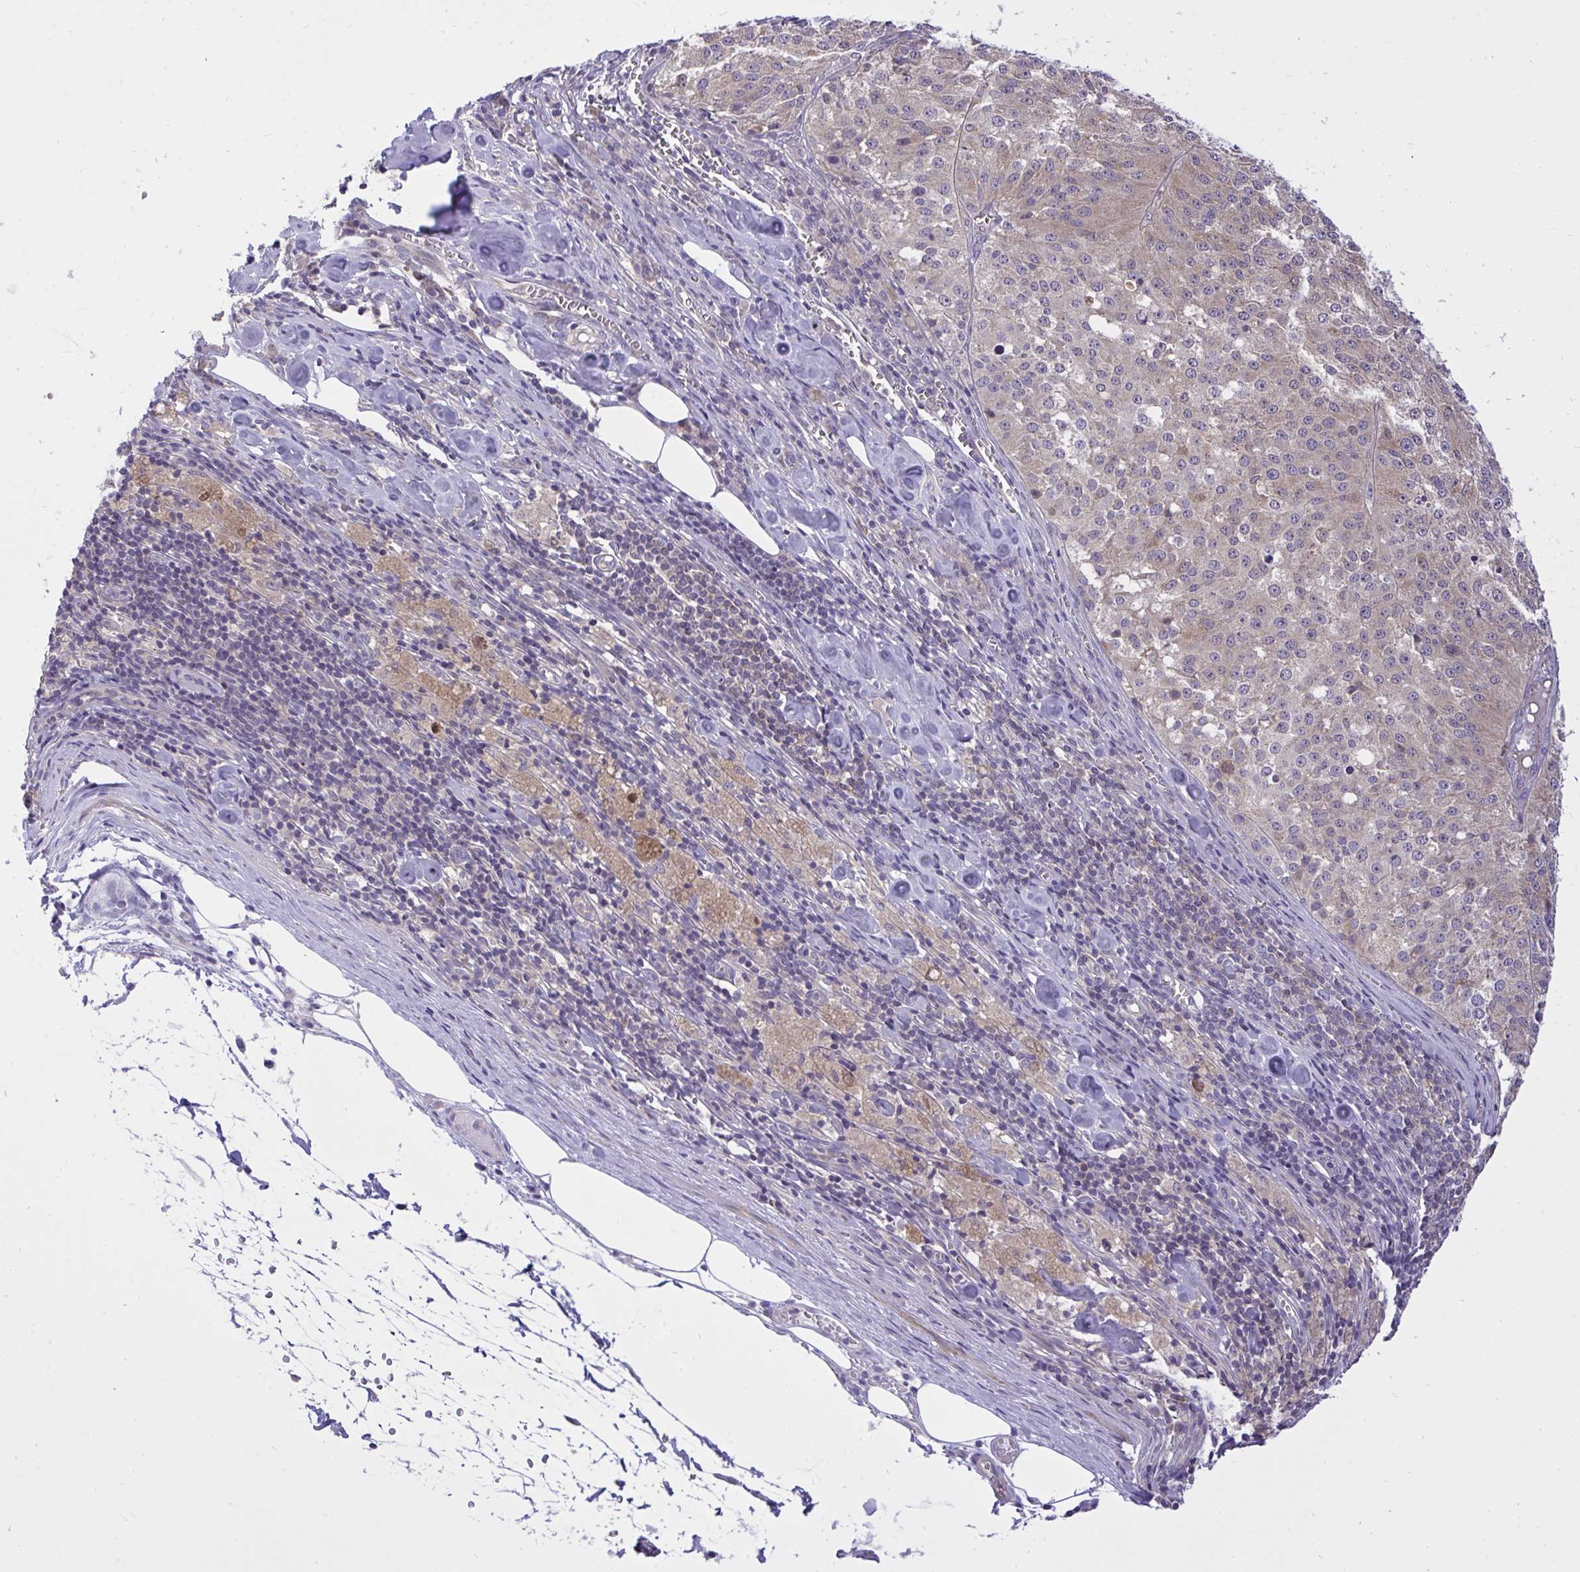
{"staining": {"intensity": "weak", "quantity": "<25%", "location": "cytoplasmic/membranous"}, "tissue": "melanoma", "cell_type": "Tumor cells", "image_type": "cancer", "snomed": [{"axis": "morphology", "description": "Malignant melanoma, Metastatic site"}, {"axis": "topography", "description": "Lymph node"}], "caption": "An IHC micrograph of melanoma is shown. There is no staining in tumor cells of melanoma. Nuclei are stained in blue.", "gene": "C19orf54", "patient": {"sex": "female", "age": 64}}